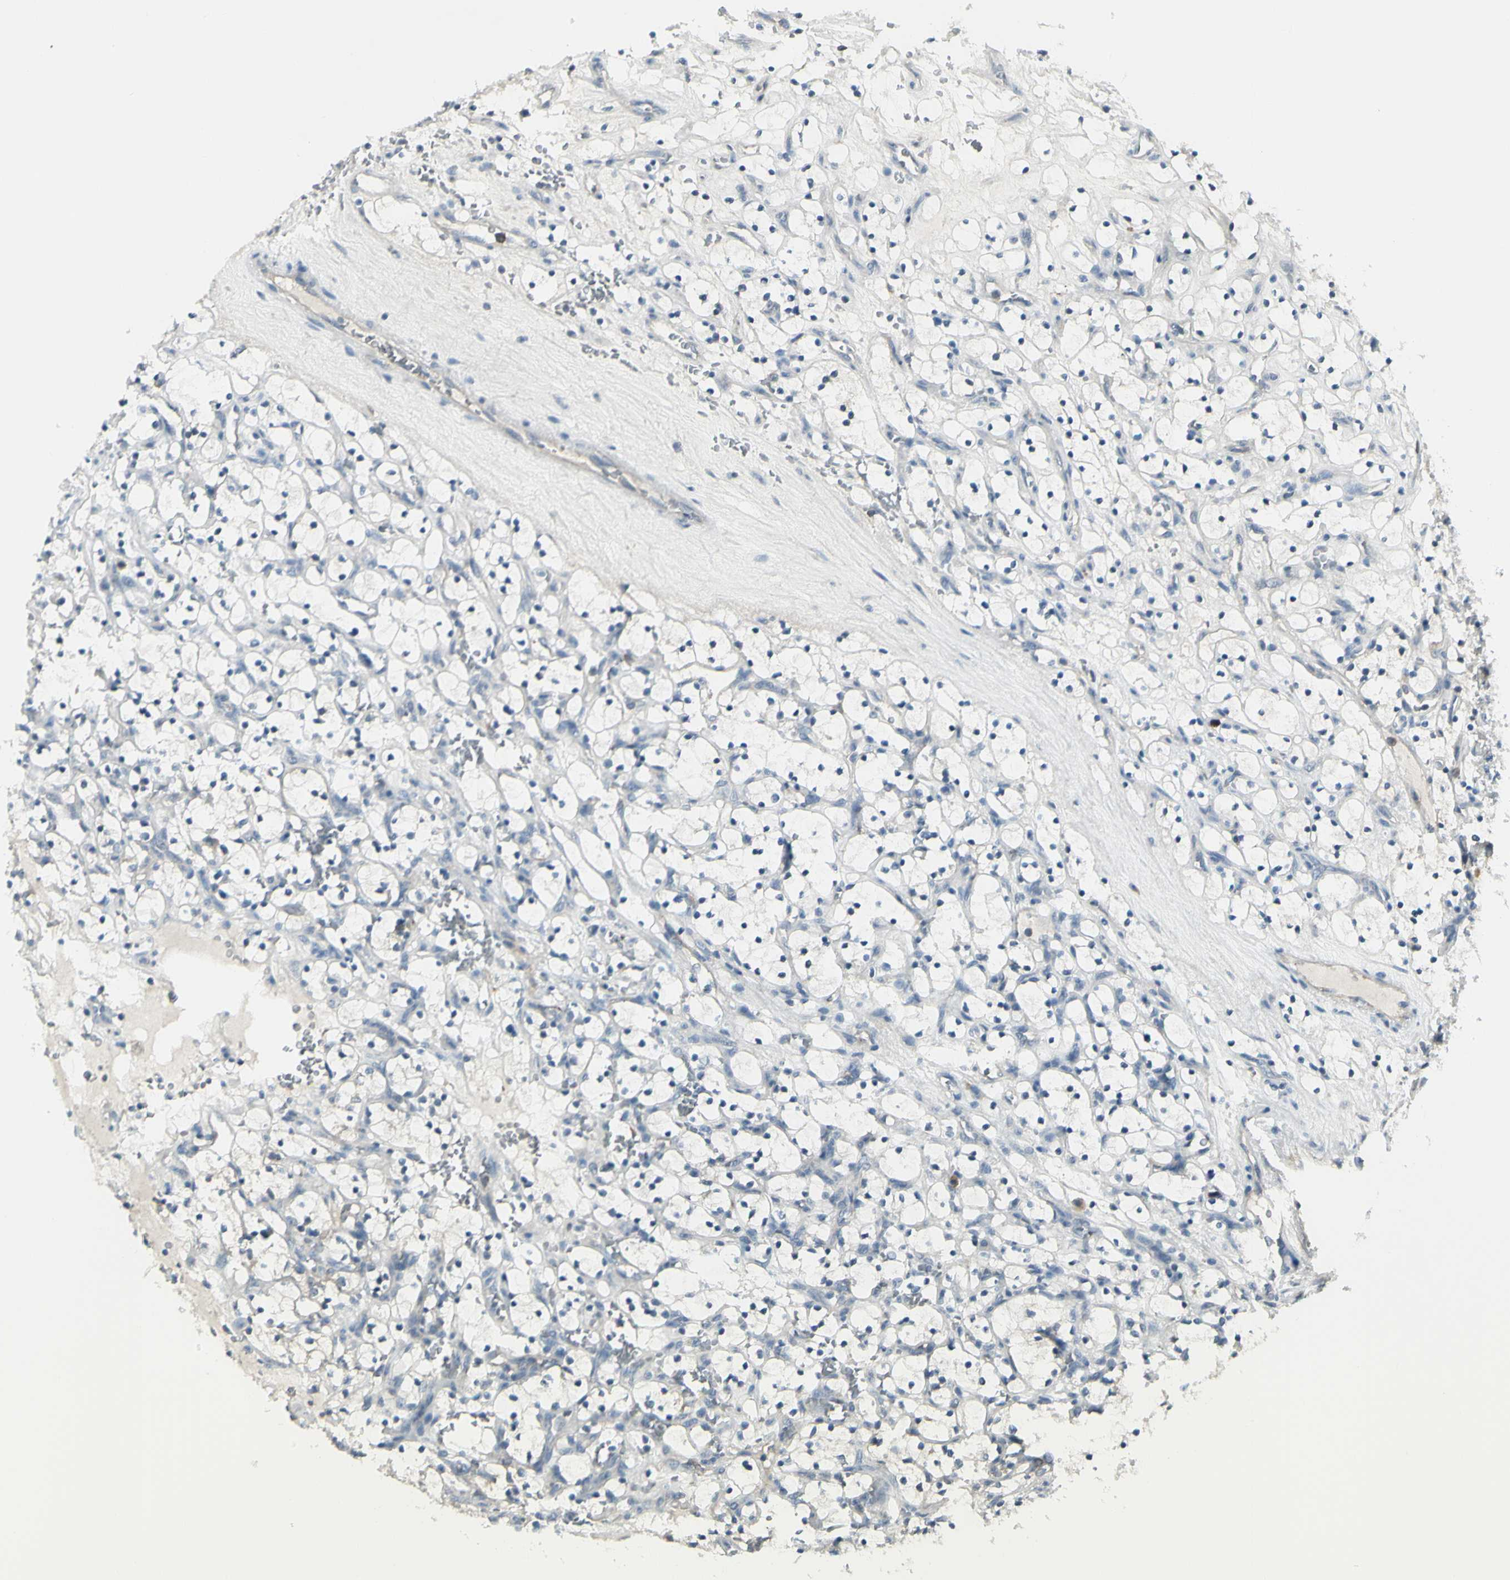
{"staining": {"intensity": "negative", "quantity": "none", "location": "none"}, "tissue": "renal cancer", "cell_type": "Tumor cells", "image_type": "cancer", "snomed": [{"axis": "morphology", "description": "Adenocarcinoma, NOS"}, {"axis": "topography", "description": "Kidney"}], "caption": "An immunohistochemistry photomicrograph of adenocarcinoma (renal) is shown. There is no staining in tumor cells of adenocarcinoma (renal). The staining was performed using DAB to visualize the protein expression in brown, while the nuclei were stained in blue with hematoxylin (Magnification: 20x).", "gene": "CCNB2", "patient": {"sex": "female", "age": 69}}